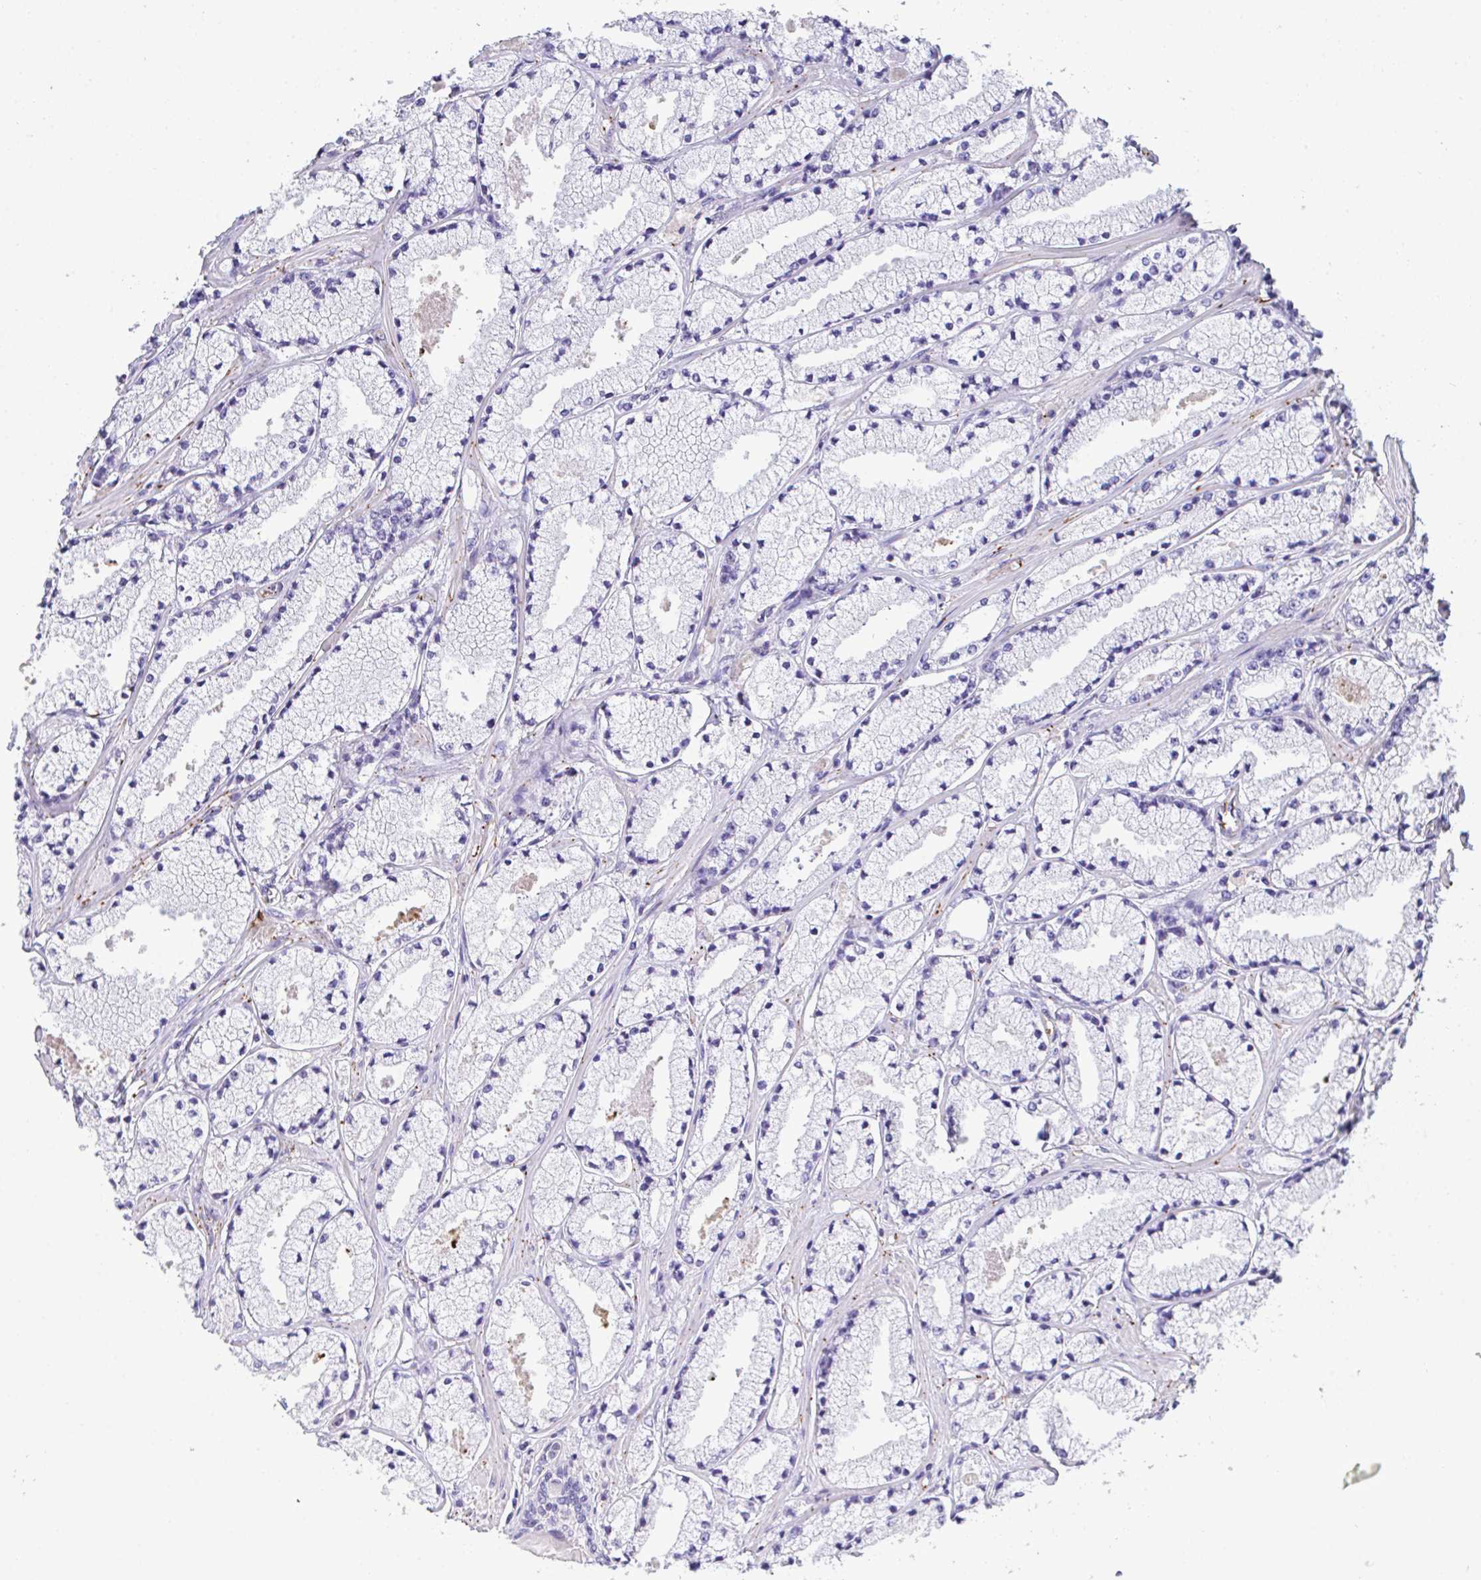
{"staining": {"intensity": "negative", "quantity": "none", "location": "none"}, "tissue": "prostate cancer", "cell_type": "Tumor cells", "image_type": "cancer", "snomed": [{"axis": "morphology", "description": "Adenocarcinoma, High grade"}, {"axis": "topography", "description": "Prostate"}], "caption": "Prostate cancer (high-grade adenocarcinoma) stained for a protein using IHC exhibits no expression tumor cells.", "gene": "TNFAIP8", "patient": {"sex": "male", "age": 63}}